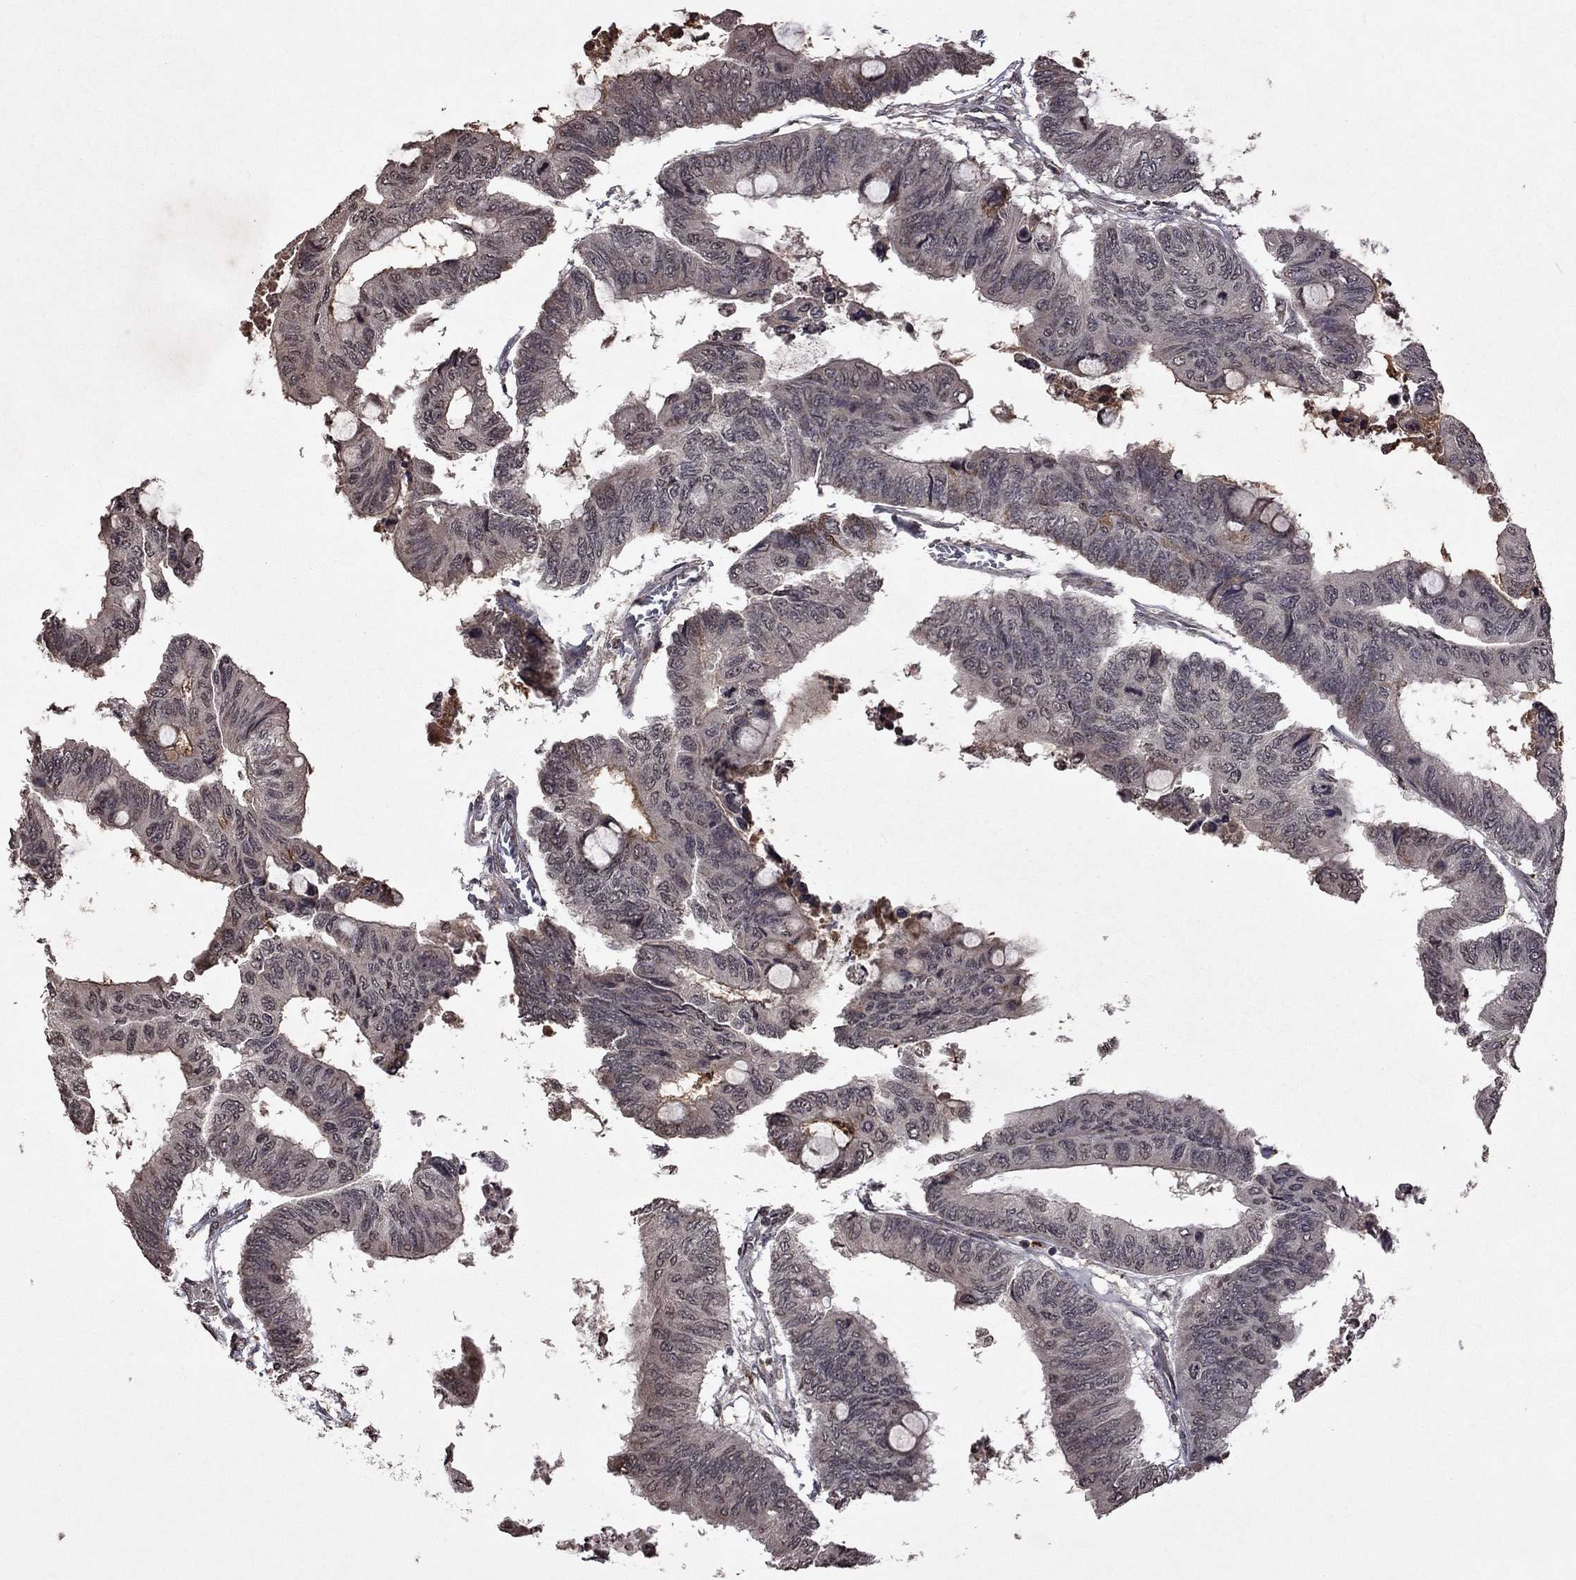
{"staining": {"intensity": "negative", "quantity": "none", "location": "none"}, "tissue": "colorectal cancer", "cell_type": "Tumor cells", "image_type": "cancer", "snomed": [{"axis": "morphology", "description": "Normal tissue, NOS"}, {"axis": "morphology", "description": "Adenocarcinoma, NOS"}, {"axis": "topography", "description": "Rectum"}, {"axis": "topography", "description": "Peripheral nerve tissue"}], "caption": "DAB immunohistochemical staining of colorectal cancer (adenocarcinoma) exhibits no significant staining in tumor cells.", "gene": "NLGN1", "patient": {"sex": "male", "age": 92}}